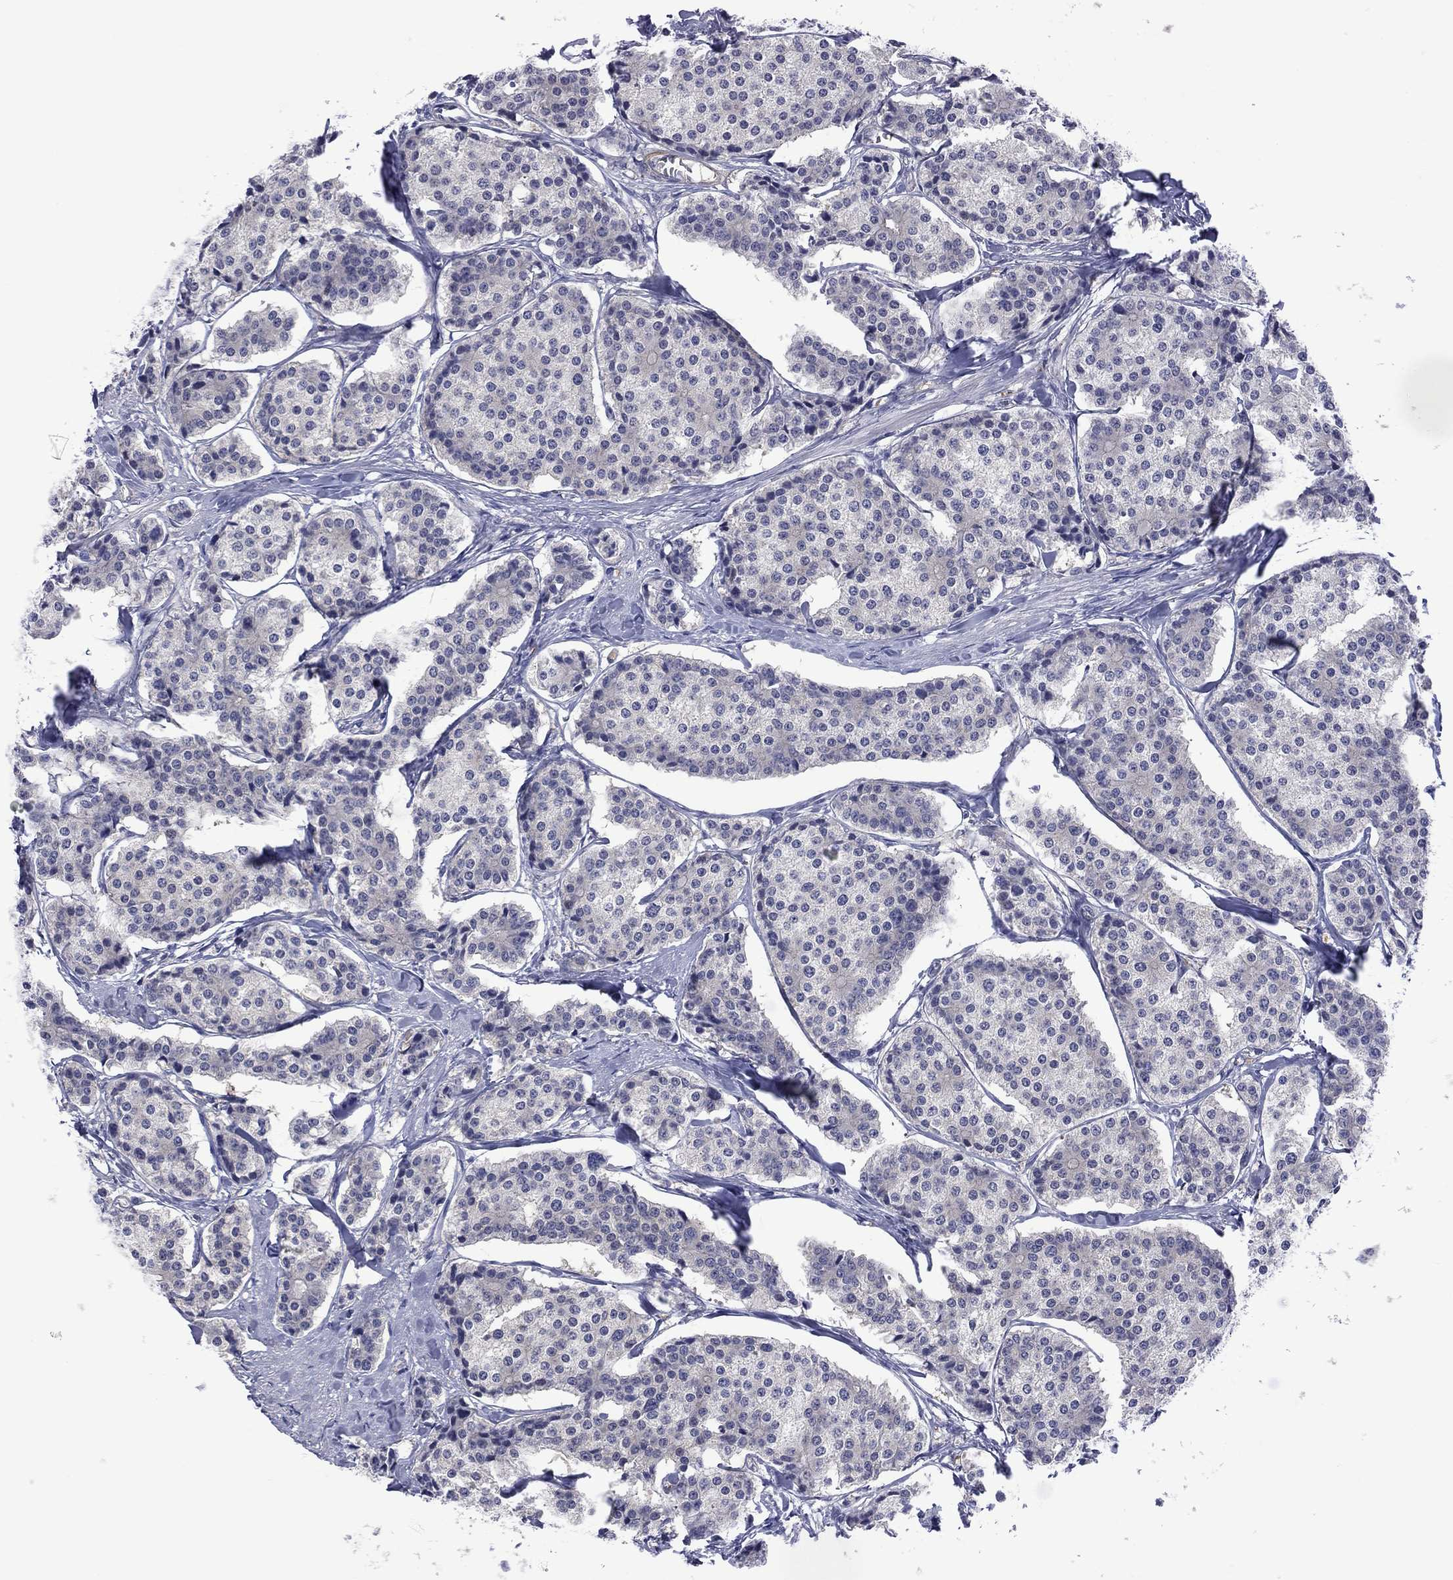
{"staining": {"intensity": "negative", "quantity": "none", "location": "none"}, "tissue": "carcinoid", "cell_type": "Tumor cells", "image_type": "cancer", "snomed": [{"axis": "morphology", "description": "Carcinoid, malignant, NOS"}, {"axis": "topography", "description": "Small intestine"}], "caption": "The image reveals no significant expression in tumor cells of carcinoid.", "gene": "POU5F2", "patient": {"sex": "female", "age": 65}}